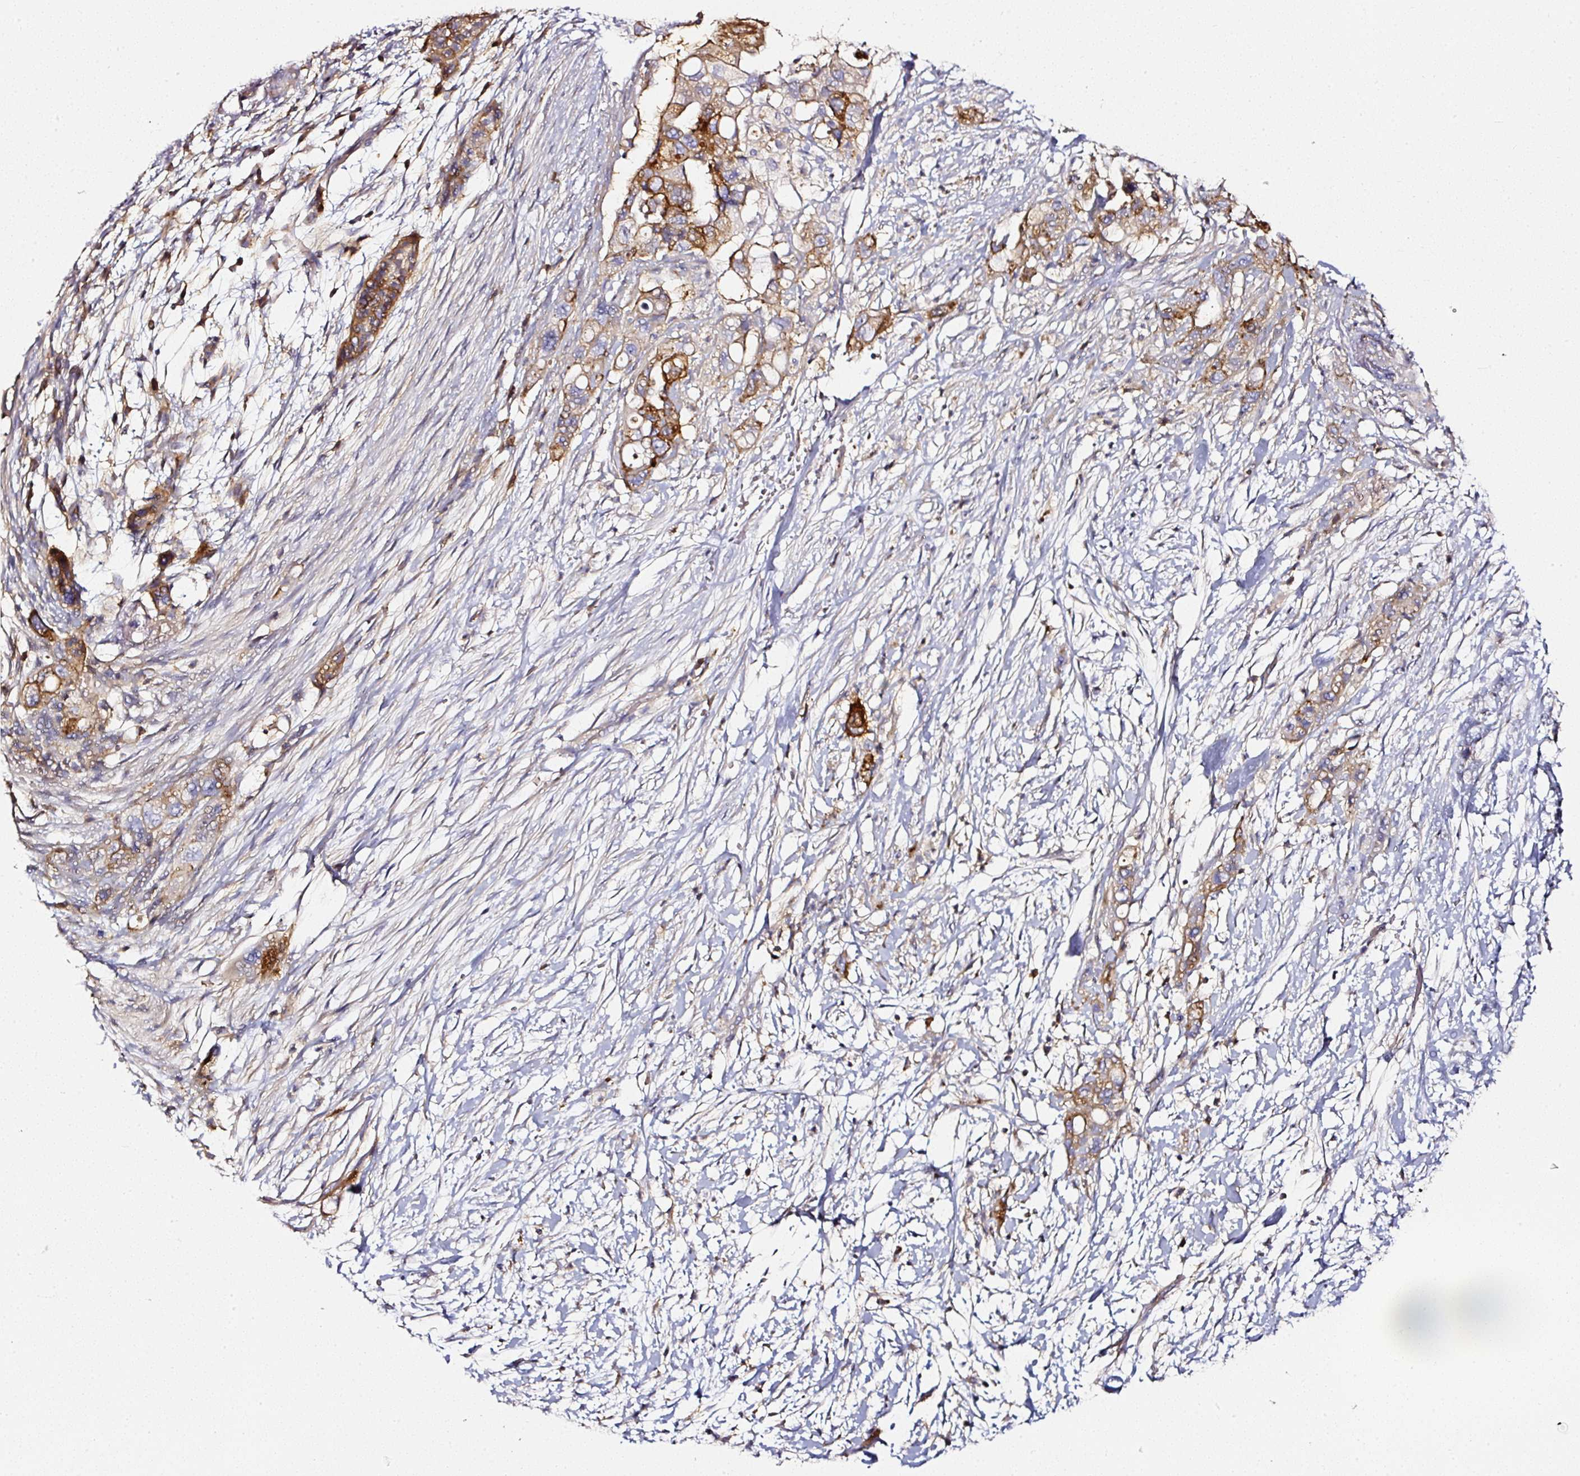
{"staining": {"intensity": "strong", "quantity": "<25%", "location": "cytoplasmic/membranous"}, "tissue": "pancreatic cancer", "cell_type": "Tumor cells", "image_type": "cancer", "snomed": [{"axis": "morphology", "description": "Adenocarcinoma, NOS"}, {"axis": "topography", "description": "Pancreas"}], "caption": "Protein expression analysis of pancreatic cancer (adenocarcinoma) exhibits strong cytoplasmic/membranous positivity in approximately <25% of tumor cells. (DAB IHC, brown staining for protein, blue staining for nuclei).", "gene": "CD47", "patient": {"sex": "female", "age": 72}}